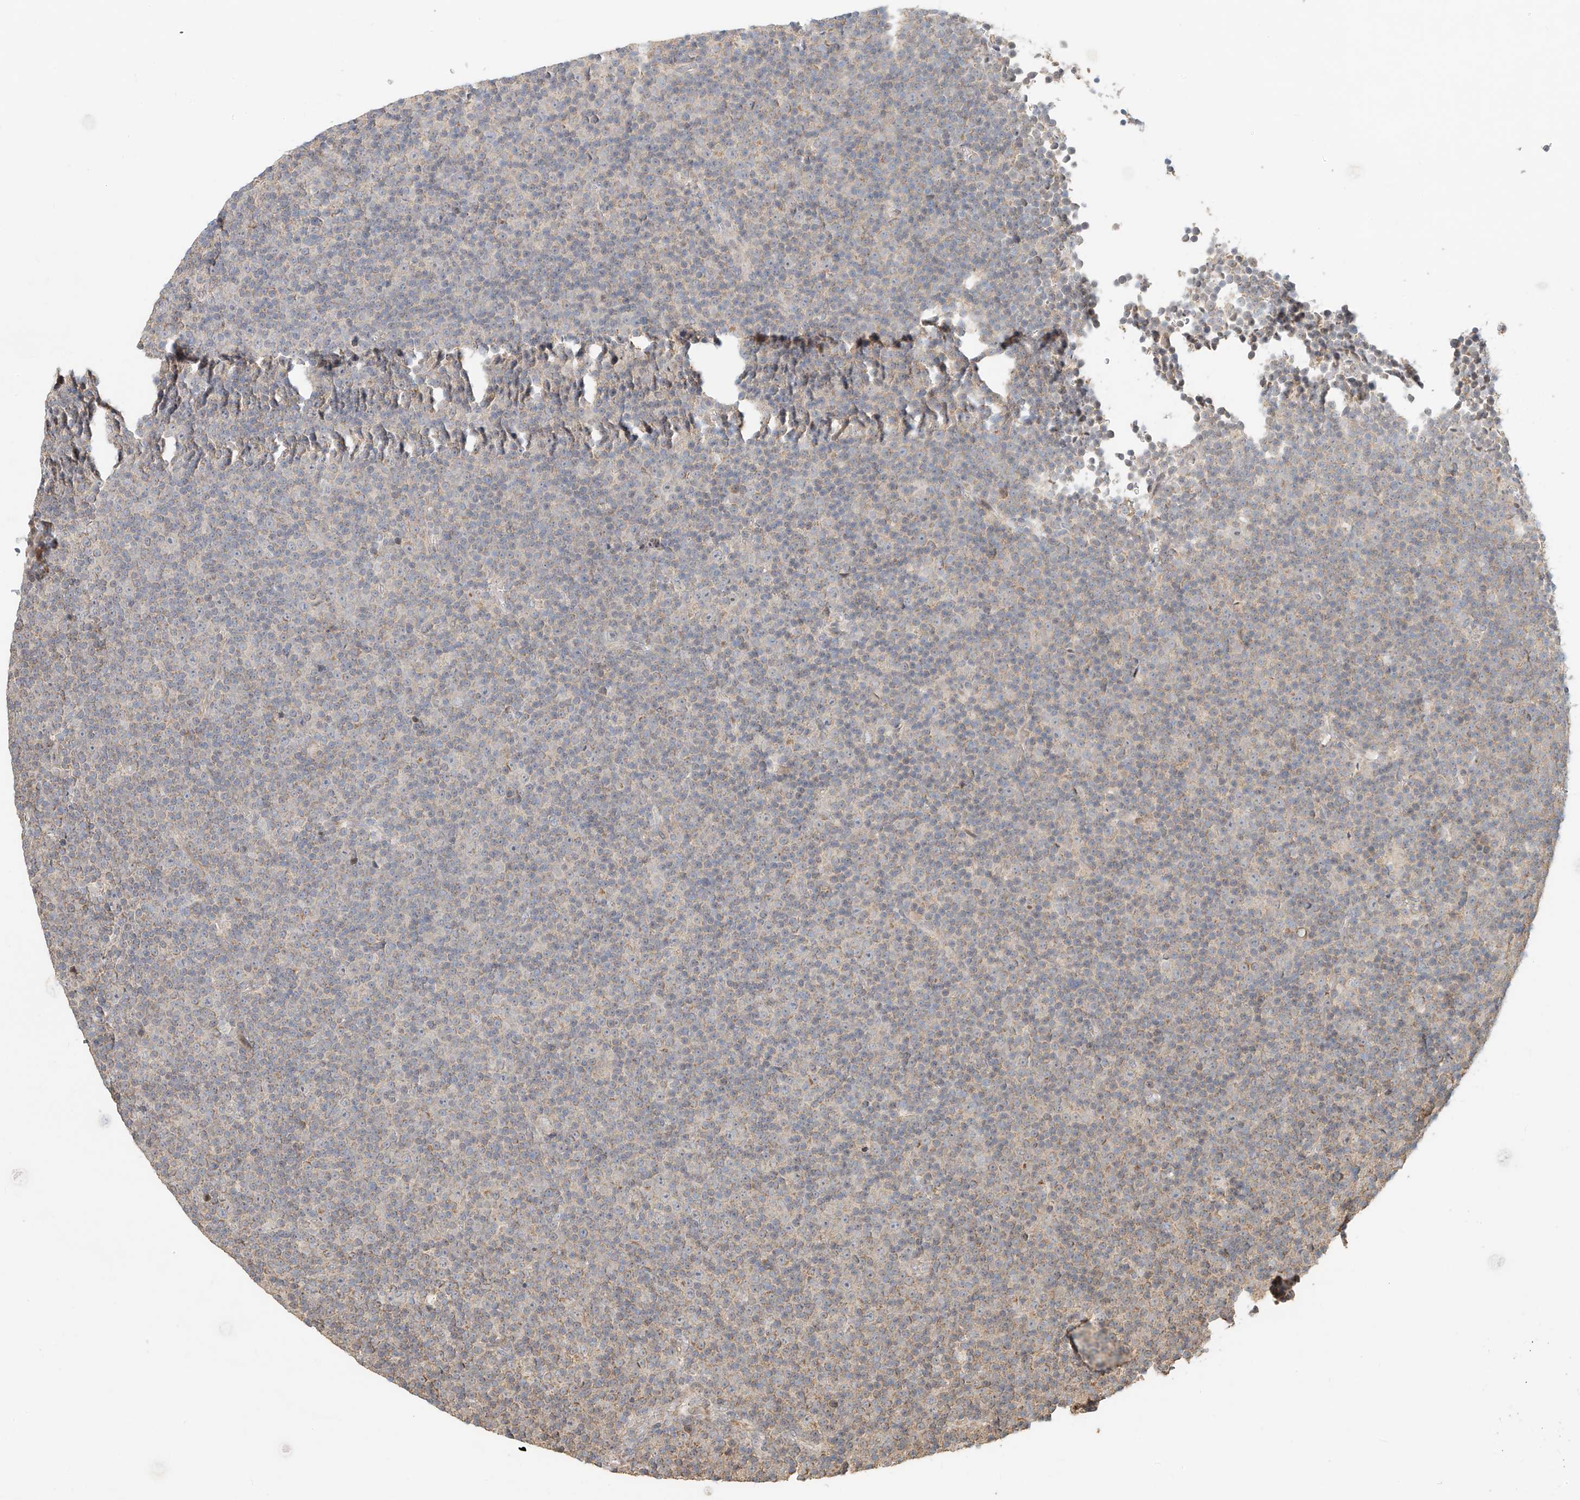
{"staining": {"intensity": "negative", "quantity": "none", "location": "none"}, "tissue": "lymphoma", "cell_type": "Tumor cells", "image_type": "cancer", "snomed": [{"axis": "morphology", "description": "Malignant lymphoma, non-Hodgkin's type, Low grade"}, {"axis": "topography", "description": "Lymph node"}], "caption": "This is an immunohistochemistry image of low-grade malignant lymphoma, non-Hodgkin's type. There is no staining in tumor cells.", "gene": "TMEM61", "patient": {"sex": "female", "age": 67}}